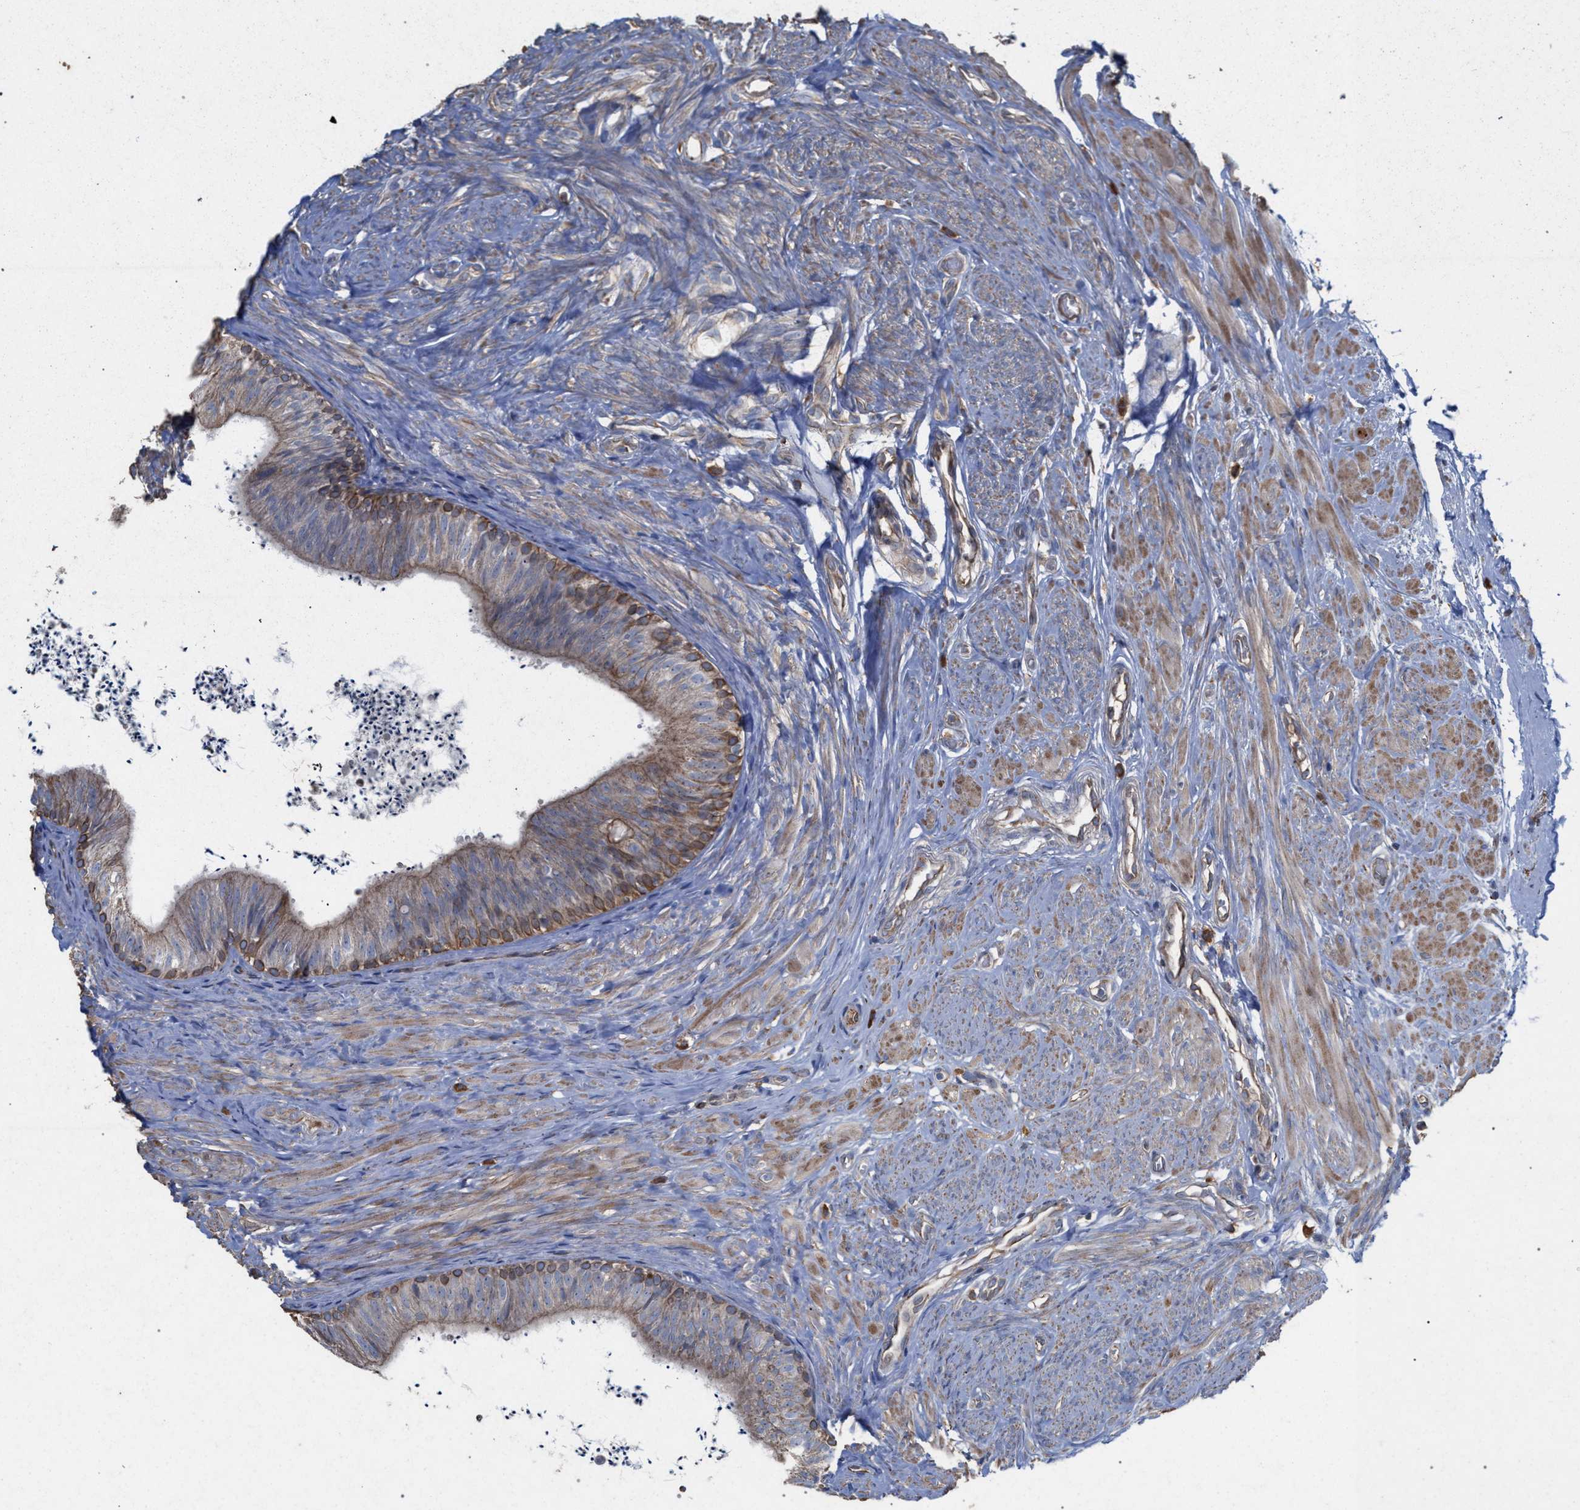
{"staining": {"intensity": "moderate", "quantity": ">75%", "location": "cytoplasmic/membranous"}, "tissue": "epididymis", "cell_type": "Glandular cells", "image_type": "normal", "snomed": [{"axis": "morphology", "description": "Normal tissue, NOS"}, {"axis": "topography", "description": "Epididymis"}], "caption": "This is an image of IHC staining of normal epididymis, which shows moderate positivity in the cytoplasmic/membranous of glandular cells.", "gene": "BCL2L12", "patient": {"sex": "male", "age": 56}}